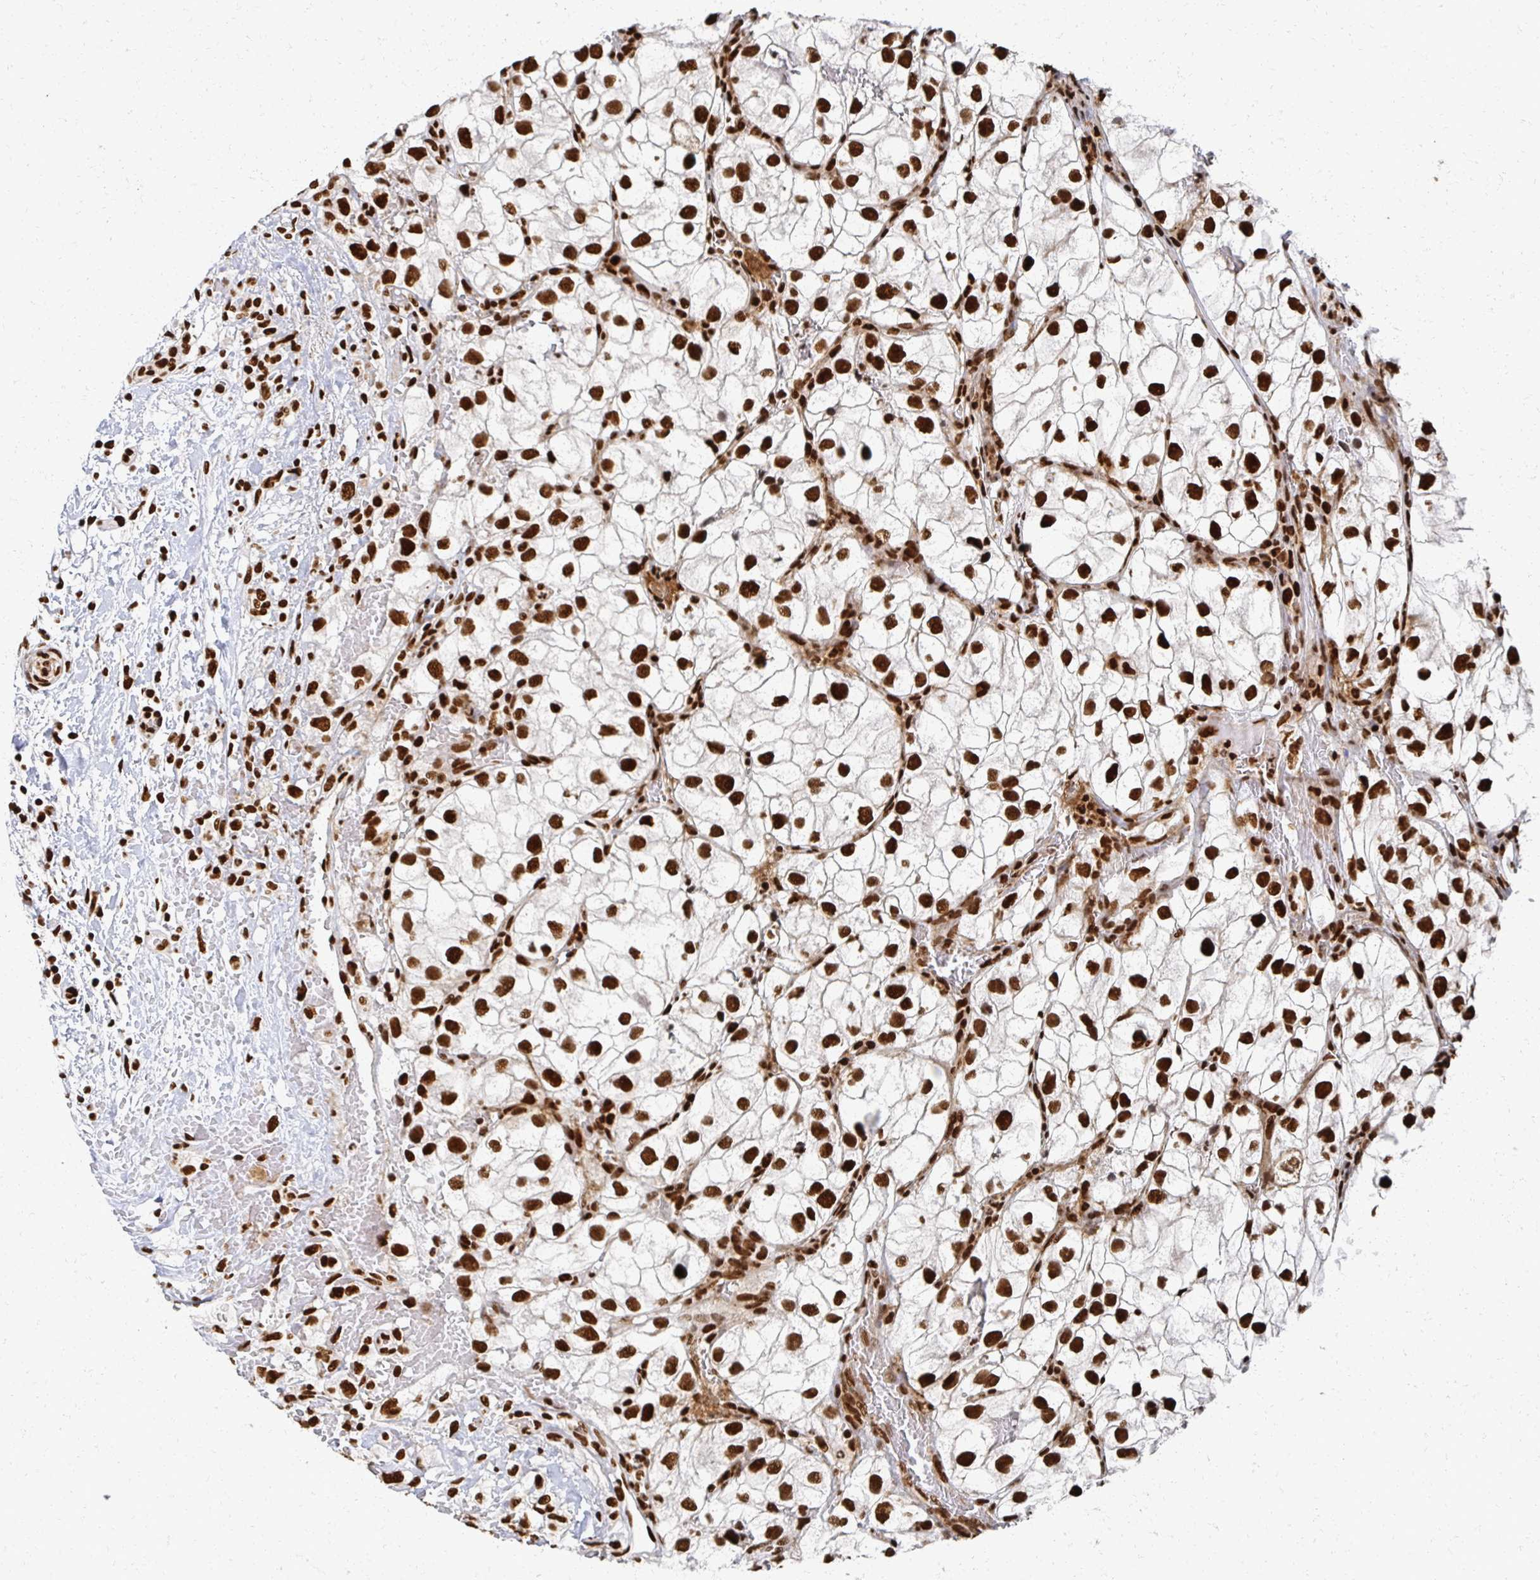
{"staining": {"intensity": "strong", "quantity": ">75%", "location": "nuclear"}, "tissue": "renal cancer", "cell_type": "Tumor cells", "image_type": "cancer", "snomed": [{"axis": "morphology", "description": "Adenocarcinoma, NOS"}, {"axis": "topography", "description": "Kidney"}], "caption": "Immunohistochemistry (IHC) staining of renal cancer (adenocarcinoma), which displays high levels of strong nuclear positivity in approximately >75% of tumor cells indicating strong nuclear protein staining. The staining was performed using DAB (brown) for protein detection and nuclei were counterstained in hematoxylin (blue).", "gene": "RBBP7", "patient": {"sex": "male", "age": 59}}